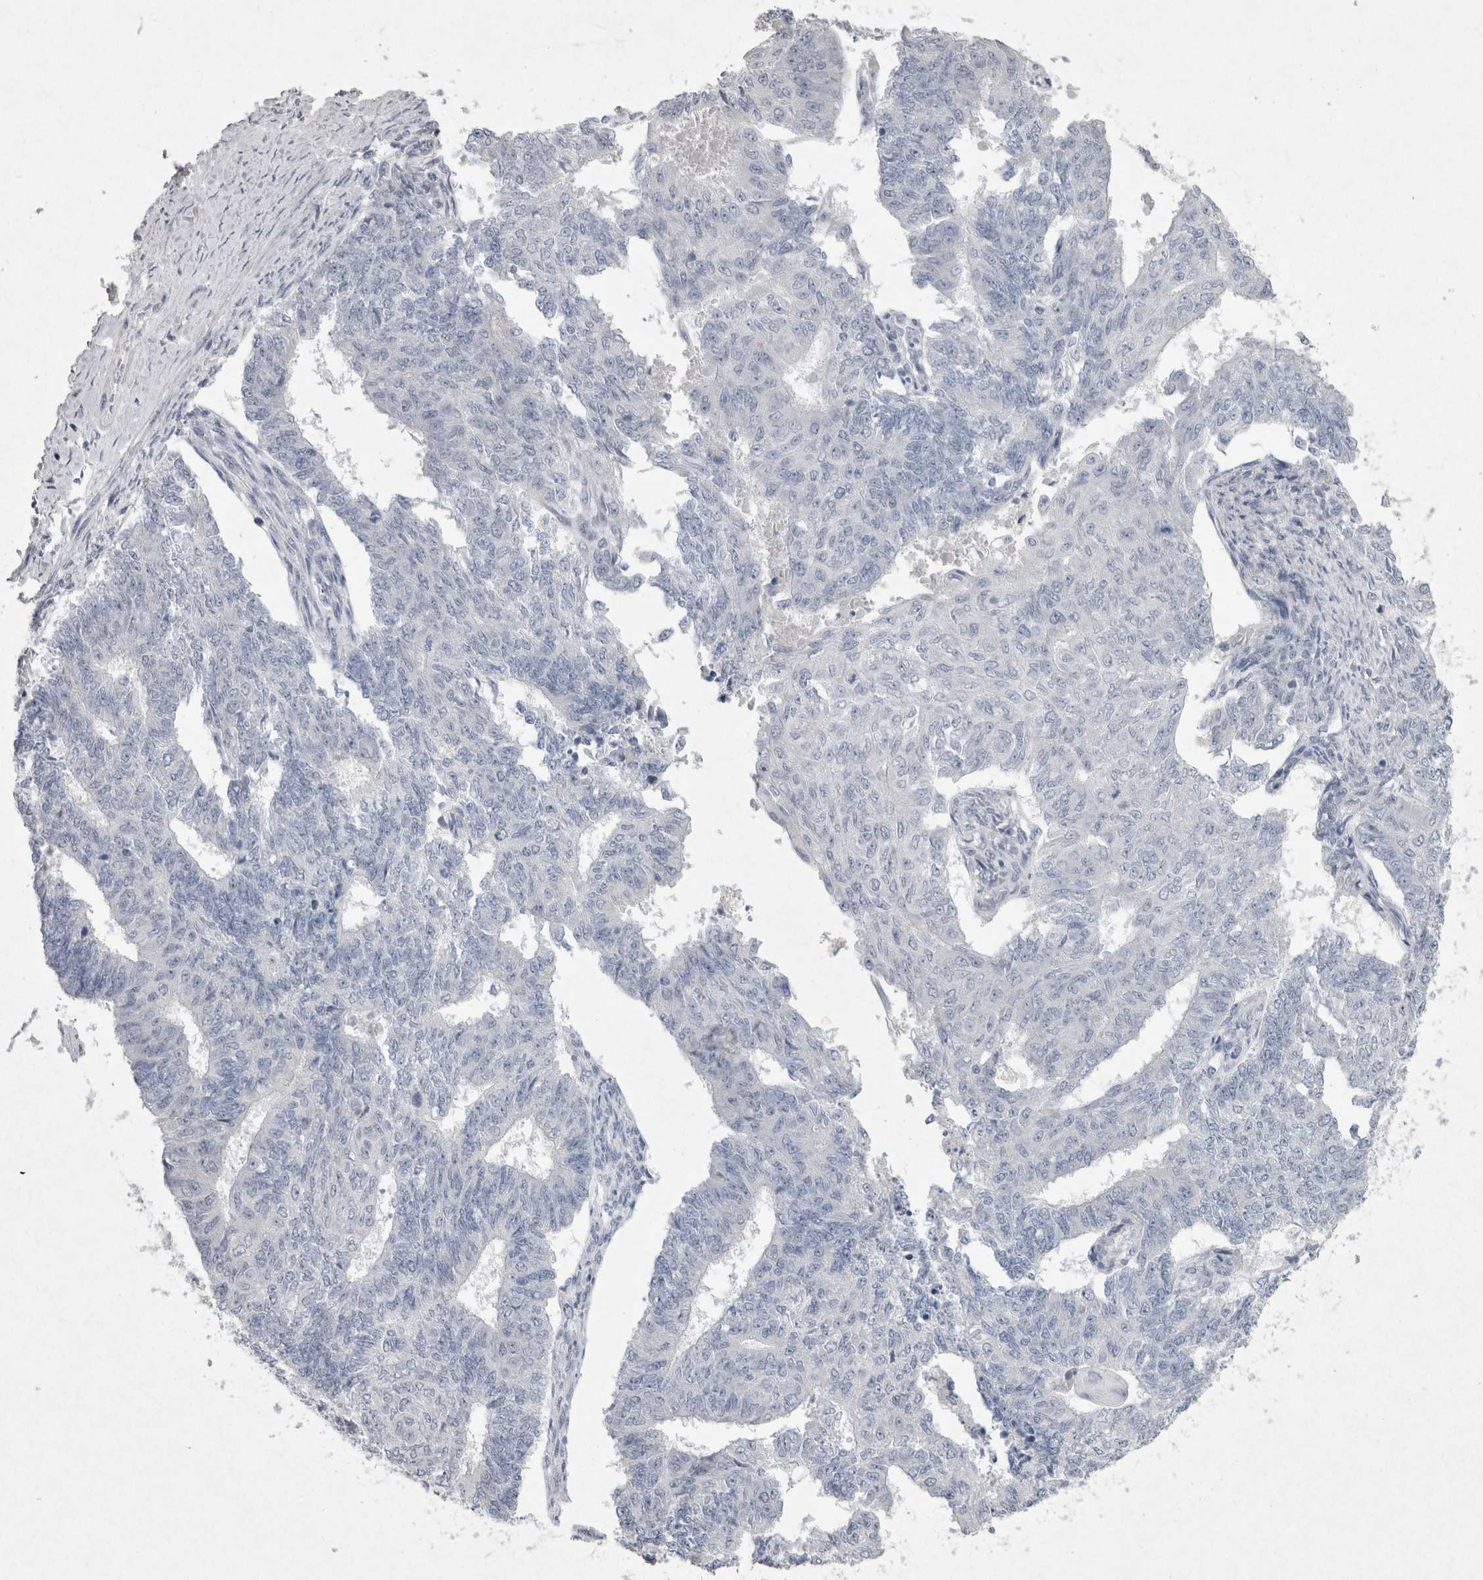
{"staining": {"intensity": "negative", "quantity": "none", "location": "none"}, "tissue": "endometrial cancer", "cell_type": "Tumor cells", "image_type": "cancer", "snomed": [{"axis": "morphology", "description": "Adenocarcinoma, NOS"}, {"axis": "topography", "description": "Endometrium"}], "caption": "Protein analysis of endometrial cancer (adenocarcinoma) displays no significant expression in tumor cells.", "gene": "PDX1", "patient": {"sex": "female", "age": 32}}